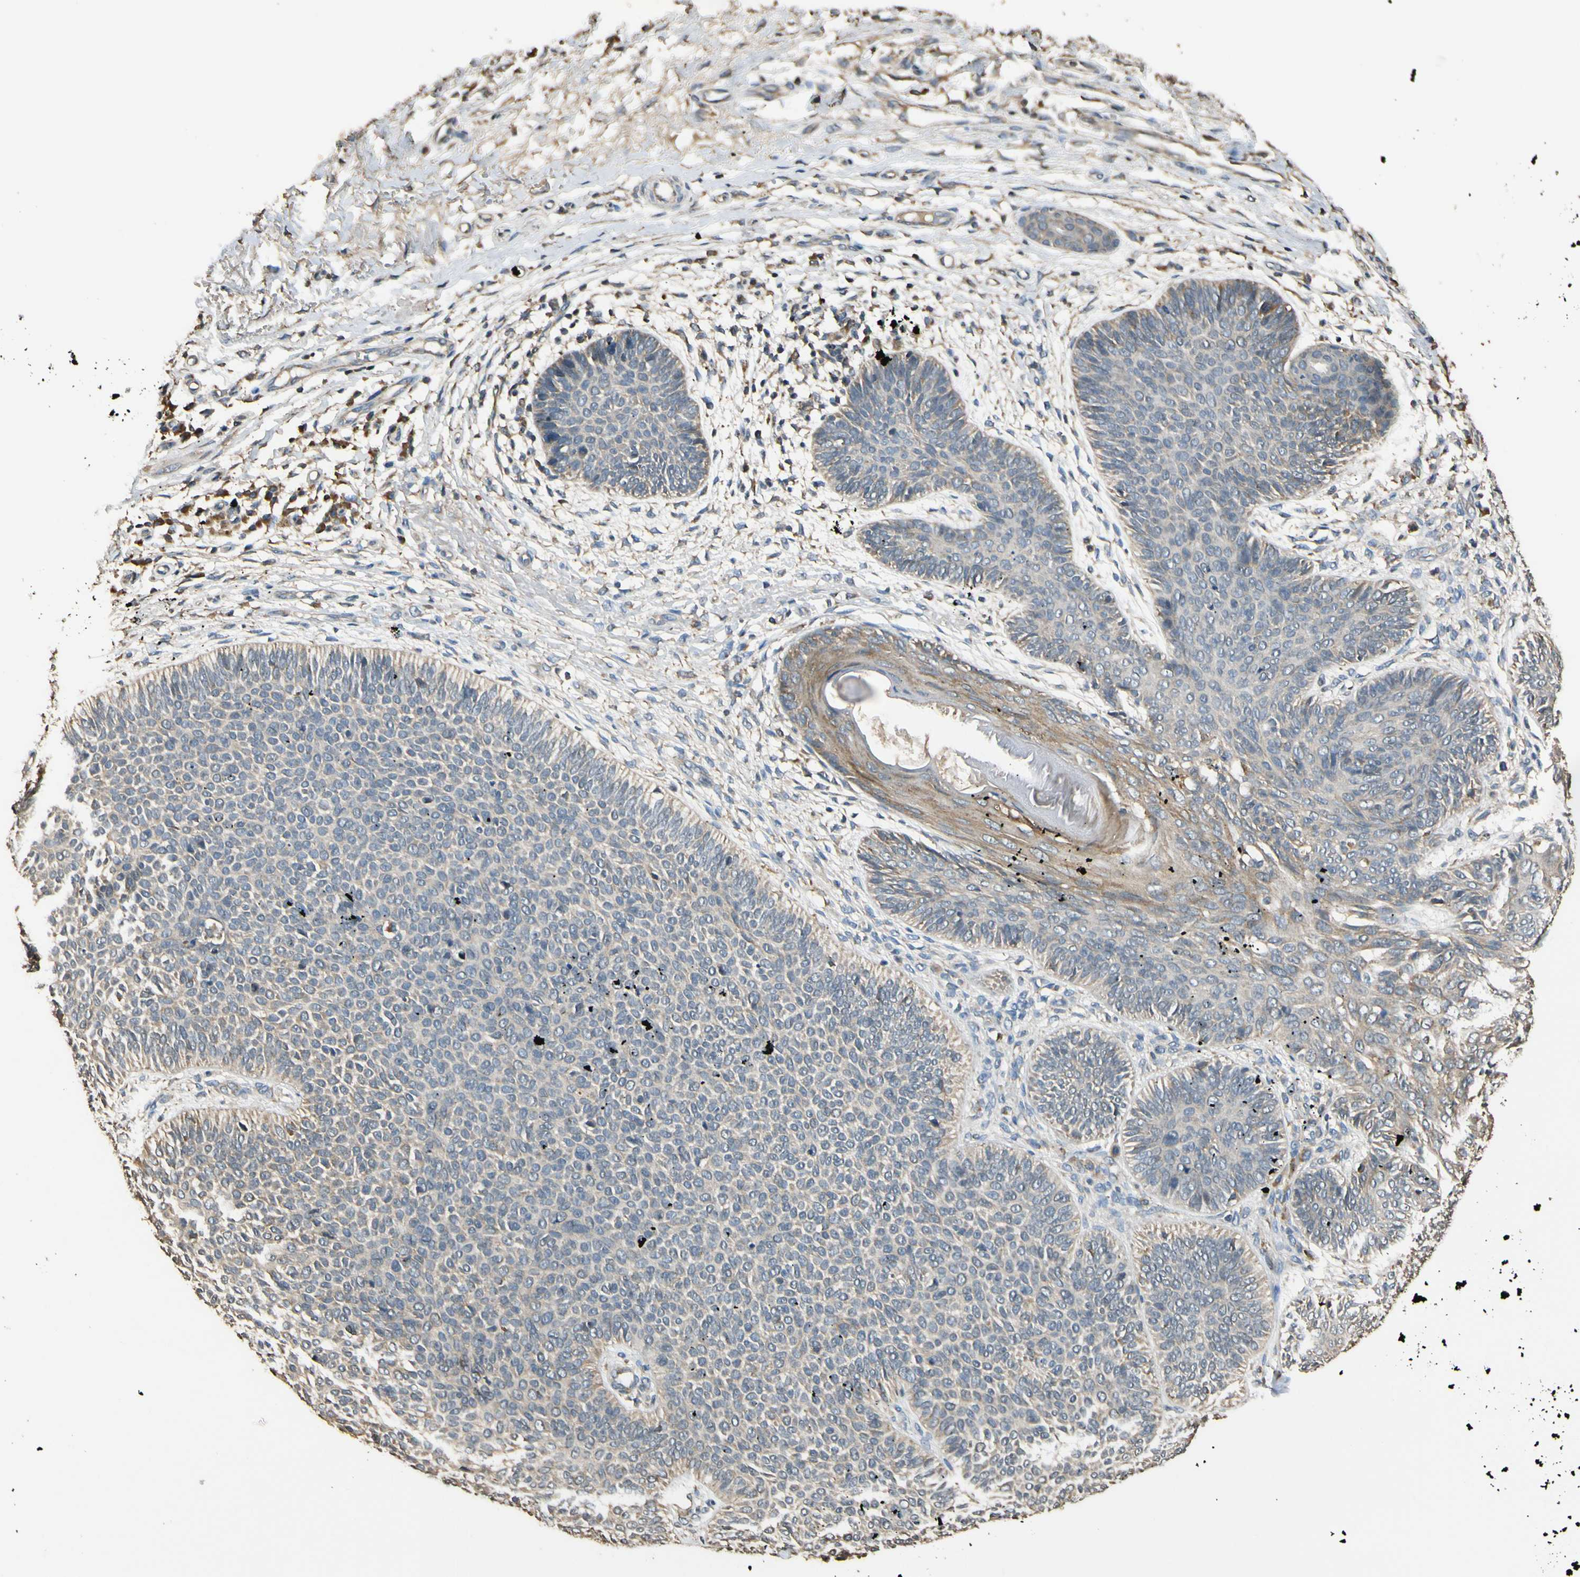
{"staining": {"intensity": "weak", "quantity": "<25%", "location": "cytoplasmic/membranous"}, "tissue": "skin cancer", "cell_type": "Tumor cells", "image_type": "cancer", "snomed": [{"axis": "morphology", "description": "Normal tissue, NOS"}, {"axis": "morphology", "description": "Basal cell carcinoma"}, {"axis": "topography", "description": "Skin"}], "caption": "An image of skin cancer stained for a protein displays no brown staining in tumor cells.", "gene": "STX18", "patient": {"sex": "male", "age": 52}}